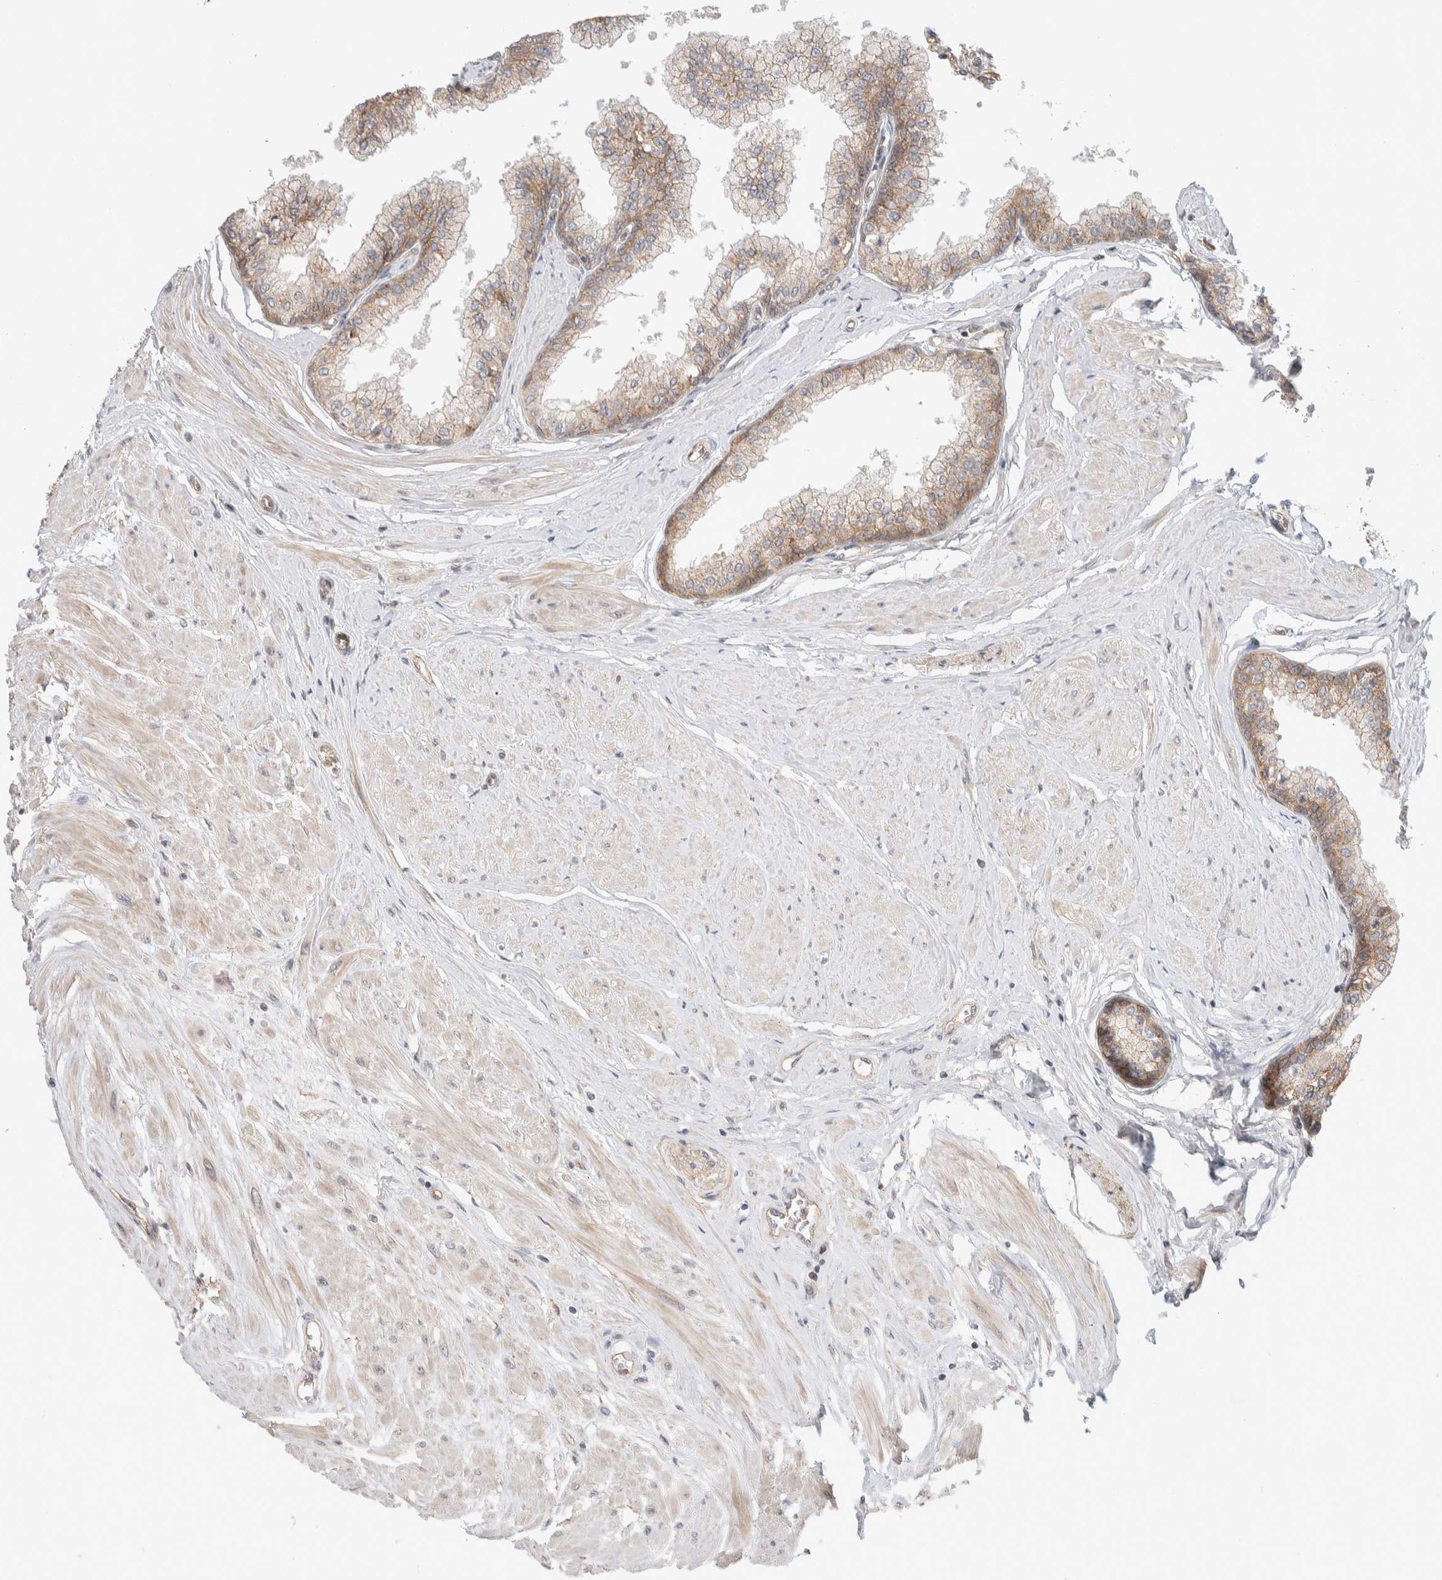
{"staining": {"intensity": "moderate", "quantity": ">75%", "location": "cytoplasmic/membranous"}, "tissue": "seminal vesicle", "cell_type": "Glandular cells", "image_type": "normal", "snomed": [{"axis": "morphology", "description": "Normal tissue, NOS"}, {"axis": "topography", "description": "Prostate"}, {"axis": "topography", "description": "Seminal veicle"}], "caption": "Immunohistochemistry micrograph of normal seminal vesicle: human seminal vesicle stained using IHC reveals medium levels of moderate protein expression localized specifically in the cytoplasmic/membranous of glandular cells, appearing as a cytoplasmic/membranous brown color.", "gene": "DEPTOR", "patient": {"sex": "male", "age": 60}}